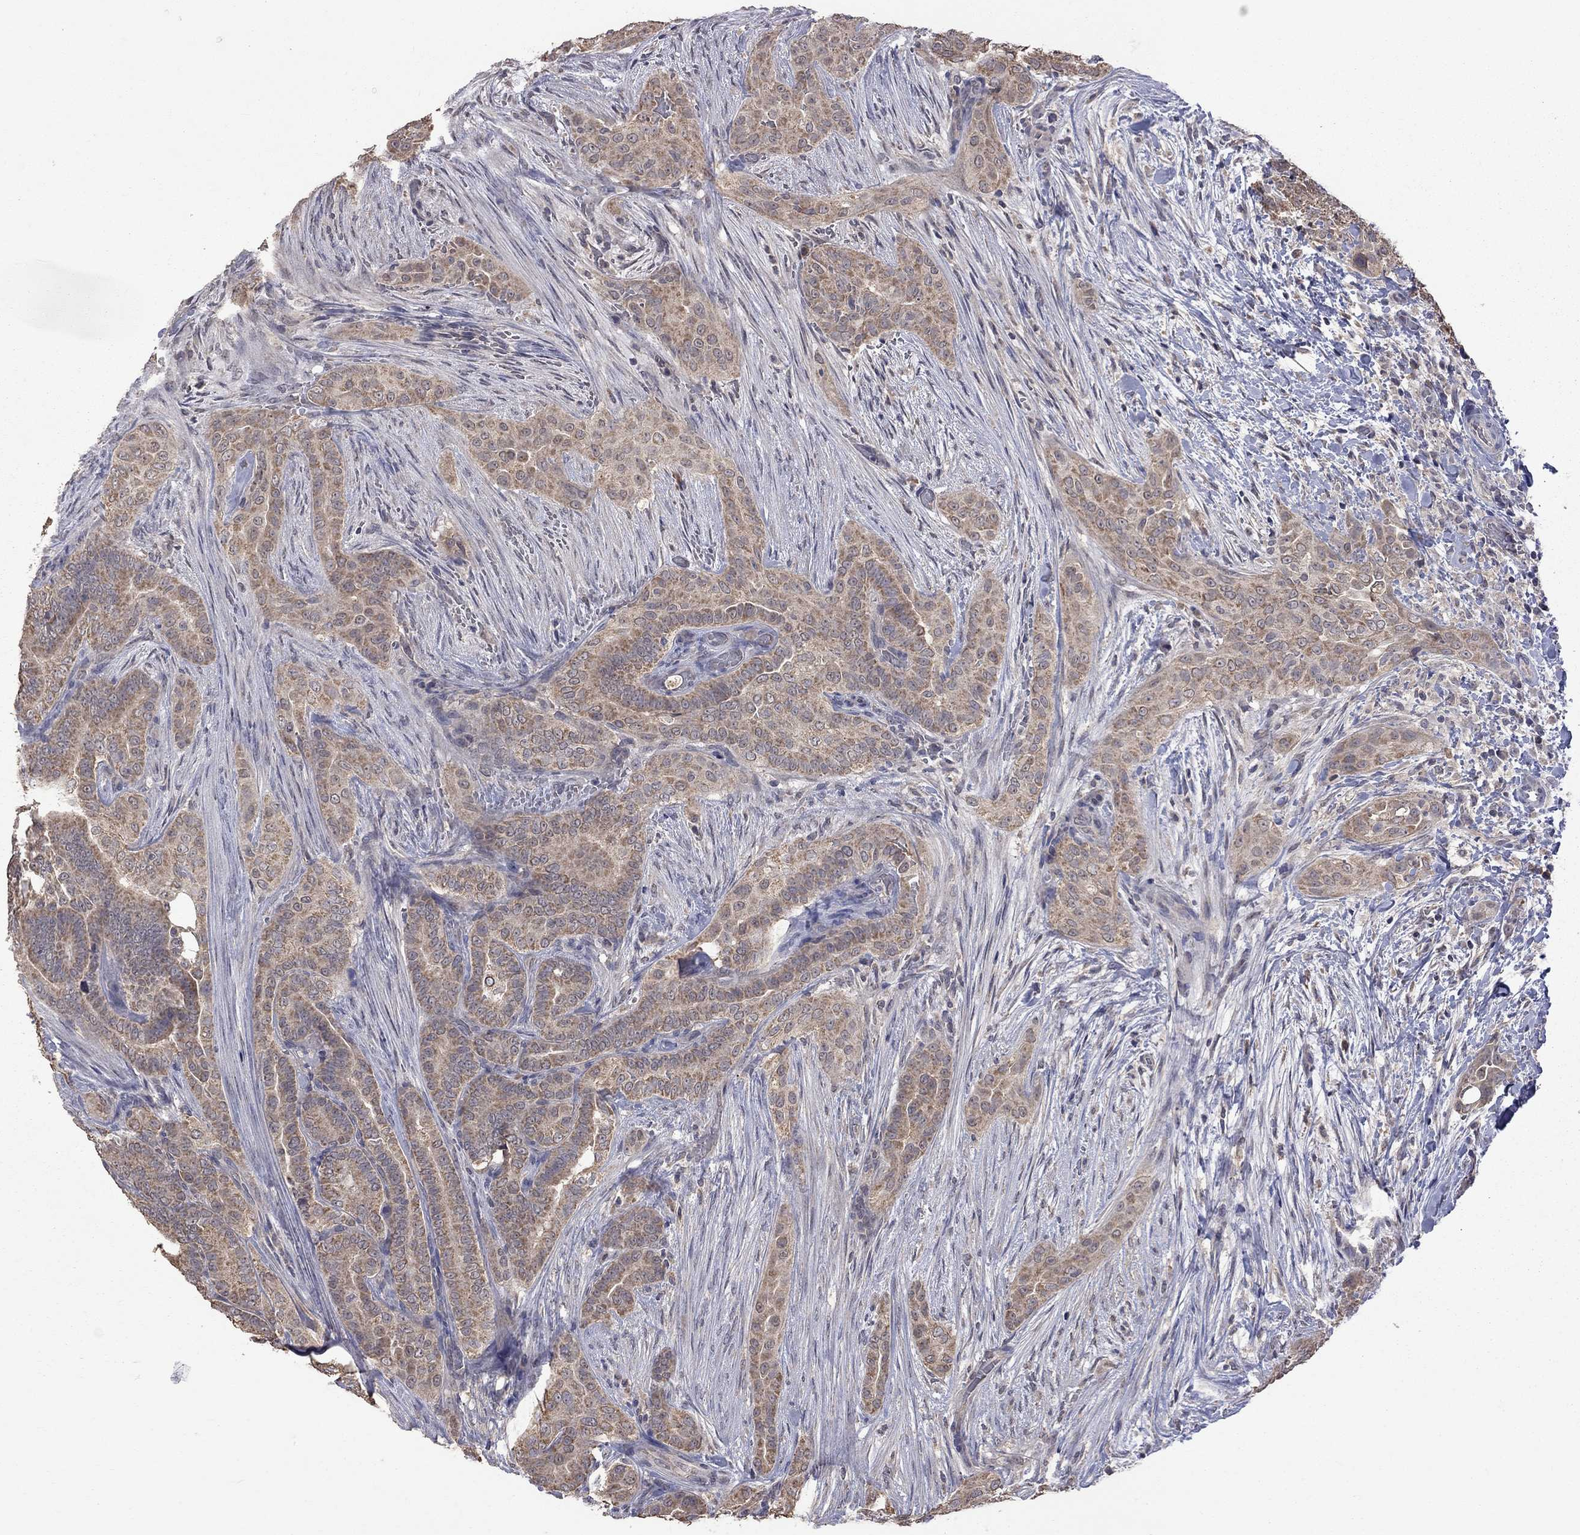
{"staining": {"intensity": "moderate", "quantity": ">75%", "location": "cytoplasmic/membranous"}, "tissue": "thyroid cancer", "cell_type": "Tumor cells", "image_type": "cancer", "snomed": [{"axis": "morphology", "description": "Papillary adenocarcinoma, NOS"}, {"axis": "topography", "description": "Thyroid gland"}], "caption": "IHC photomicrograph of neoplastic tissue: human papillary adenocarcinoma (thyroid) stained using IHC reveals medium levels of moderate protein expression localized specifically in the cytoplasmic/membranous of tumor cells, appearing as a cytoplasmic/membranous brown color.", "gene": "HTR6", "patient": {"sex": "male", "age": 61}}